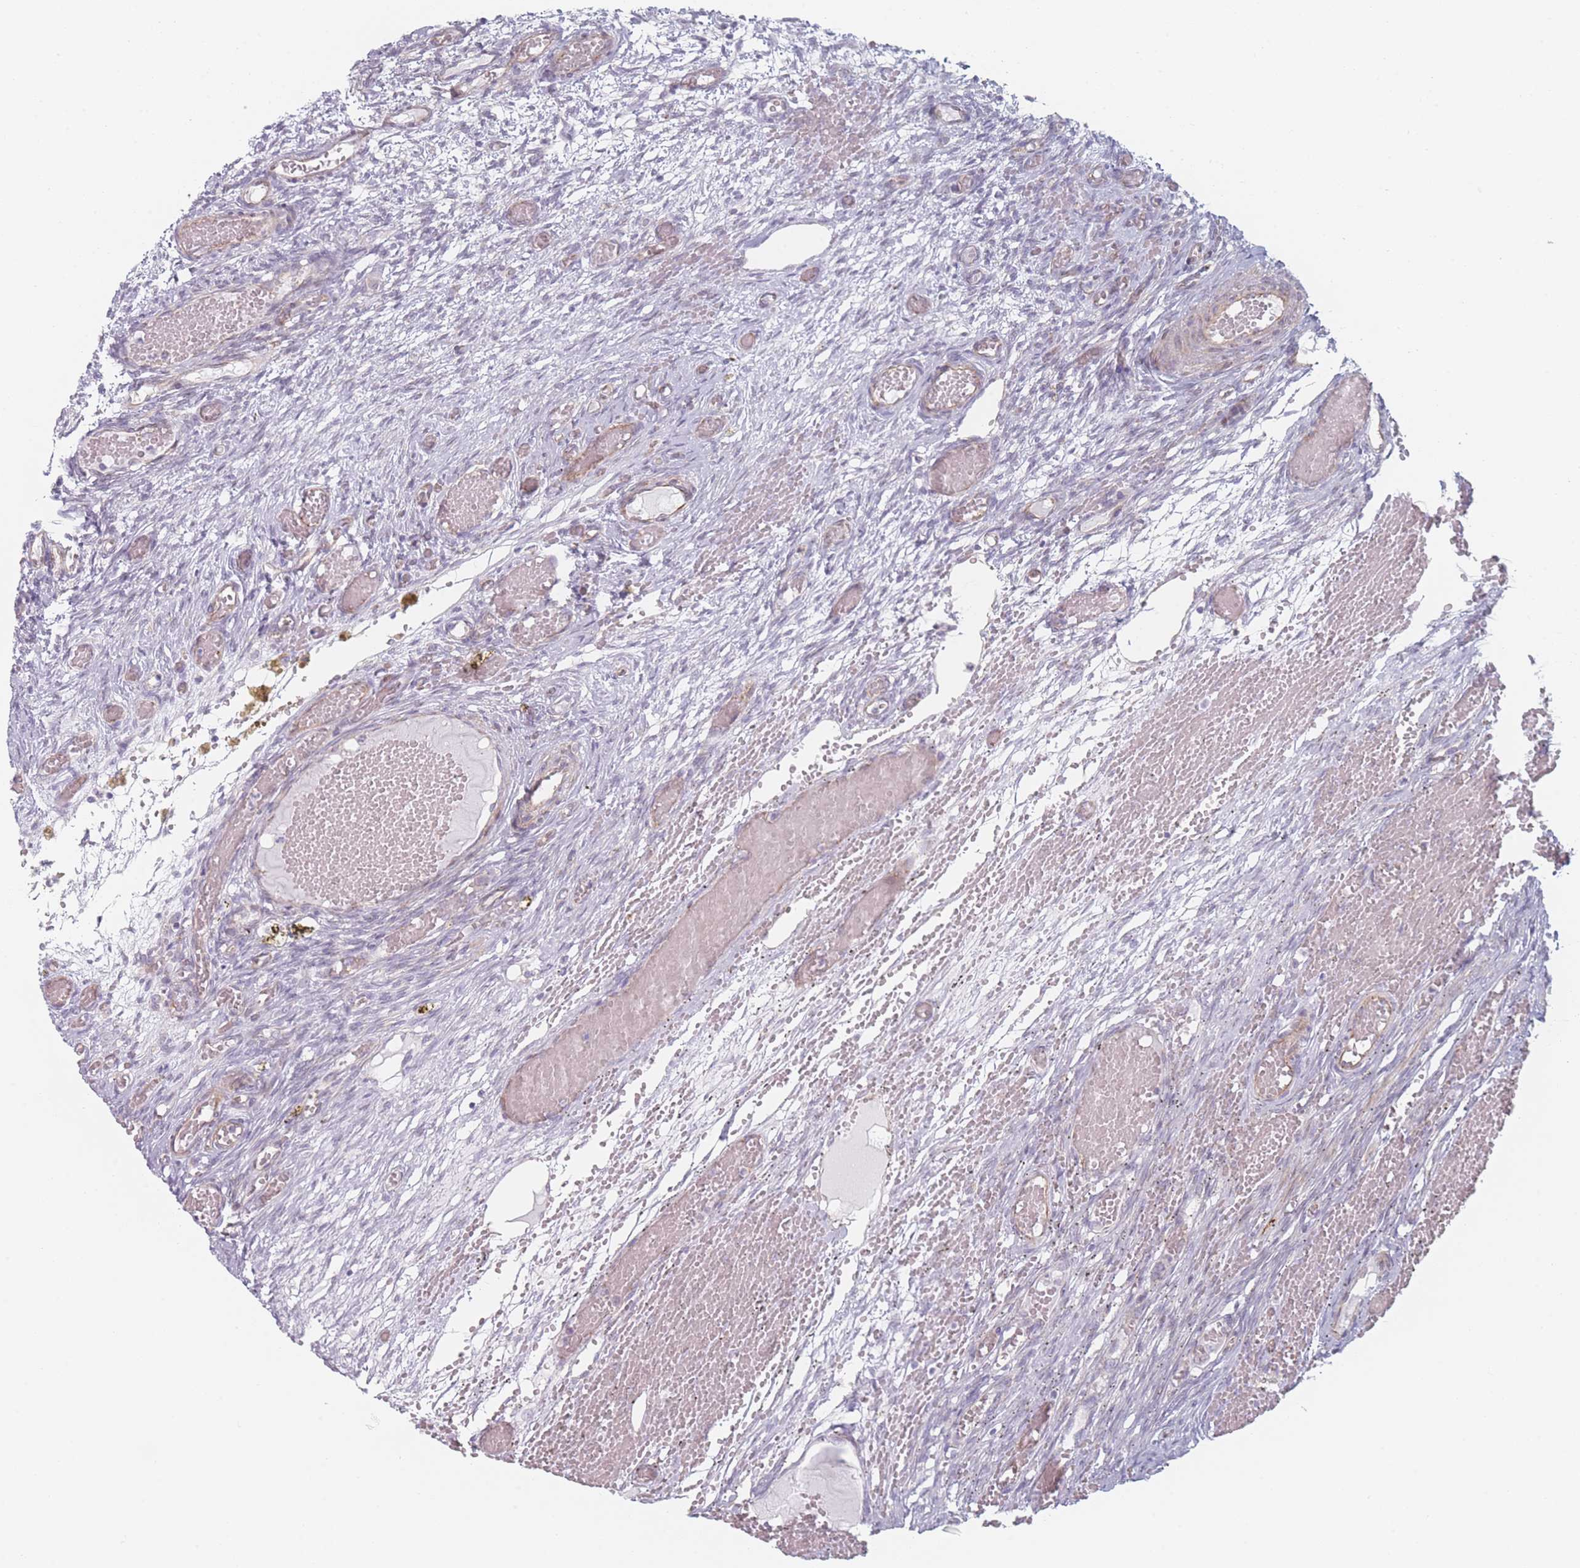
{"staining": {"intensity": "moderate", "quantity": "<25%", "location": "cytoplasmic/membranous"}, "tissue": "ovary", "cell_type": "Follicle cells", "image_type": "normal", "snomed": [{"axis": "morphology", "description": "Adenocarcinoma, NOS"}, {"axis": "topography", "description": "Endometrium"}], "caption": "An immunohistochemistry photomicrograph of normal tissue is shown. Protein staining in brown shows moderate cytoplasmic/membranous positivity in ovary within follicle cells.", "gene": "RNF4", "patient": {"sex": "female", "age": 32}}